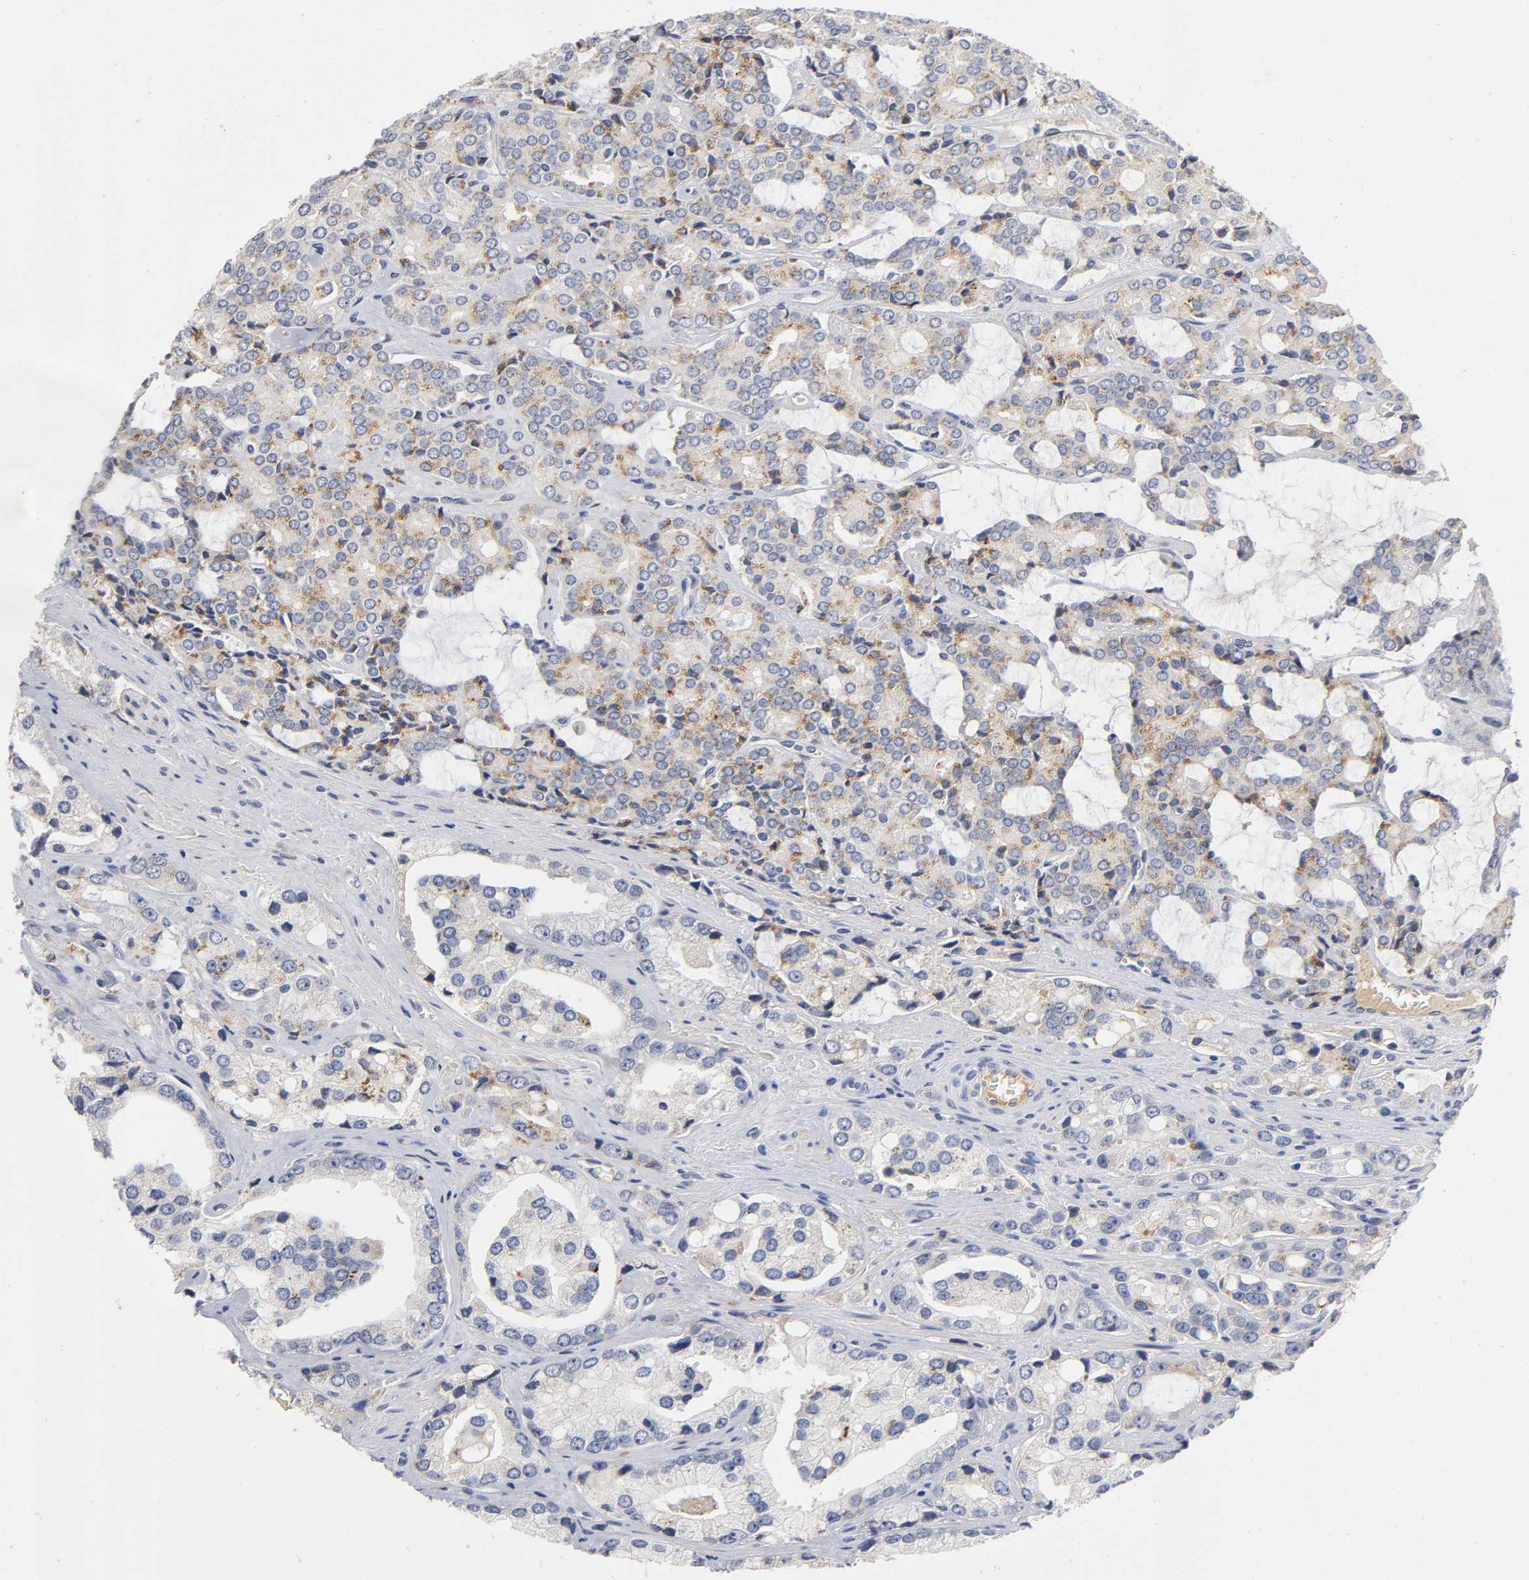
{"staining": {"intensity": "moderate", "quantity": "25%-75%", "location": "cytoplasmic/membranous"}, "tissue": "prostate cancer", "cell_type": "Tumor cells", "image_type": "cancer", "snomed": [{"axis": "morphology", "description": "Adenocarcinoma, High grade"}, {"axis": "topography", "description": "Prostate"}], "caption": "A high-resolution histopathology image shows immunohistochemistry staining of prostate adenocarcinoma (high-grade), which shows moderate cytoplasmic/membranous expression in about 25%-75% of tumor cells.", "gene": "NOVA1", "patient": {"sex": "male", "age": 67}}